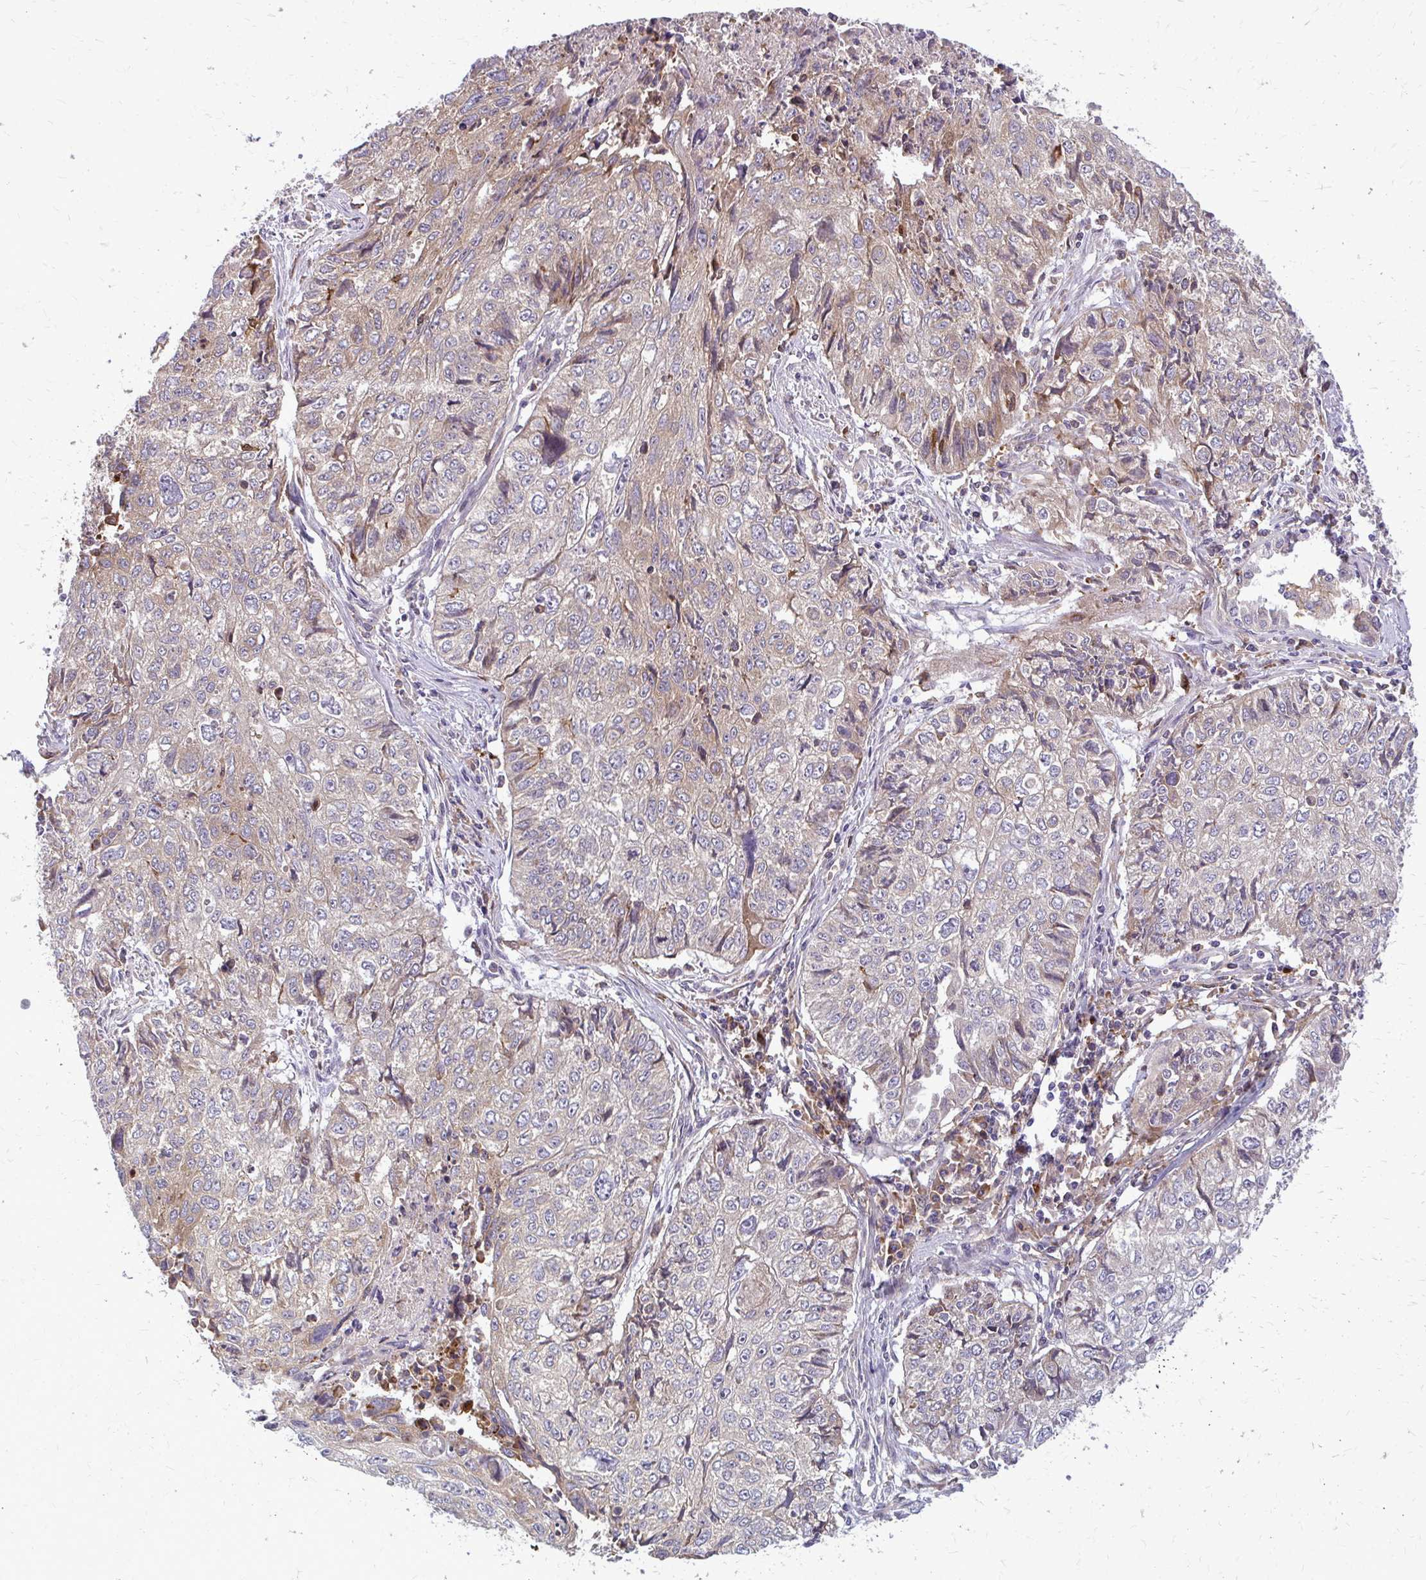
{"staining": {"intensity": "weak", "quantity": "25%-75%", "location": "cytoplasmic/membranous"}, "tissue": "lung cancer", "cell_type": "Tumor cells", "image_type": "cancer", "snomed": [{"axis": "morphology", "description": "Normal morphology"}, {"axis": "morphology", "description": "Aneuploidy"}, {"axis": "morphology", "description": "Squamous cell carcinoma, NOS"}, {"axis": "topography", "description": "Lymph node"}, {"axis": "topography", "description": "Lung"}], "caption": "The image exhibits immunohistochemical staining of lung cancer. There is weak cytoplasmic/membranous positivity is identified in about 25%-75% of tumor cells.", "gene": "OXNAD1", "patient": {"sex": "female", "age": 76}}